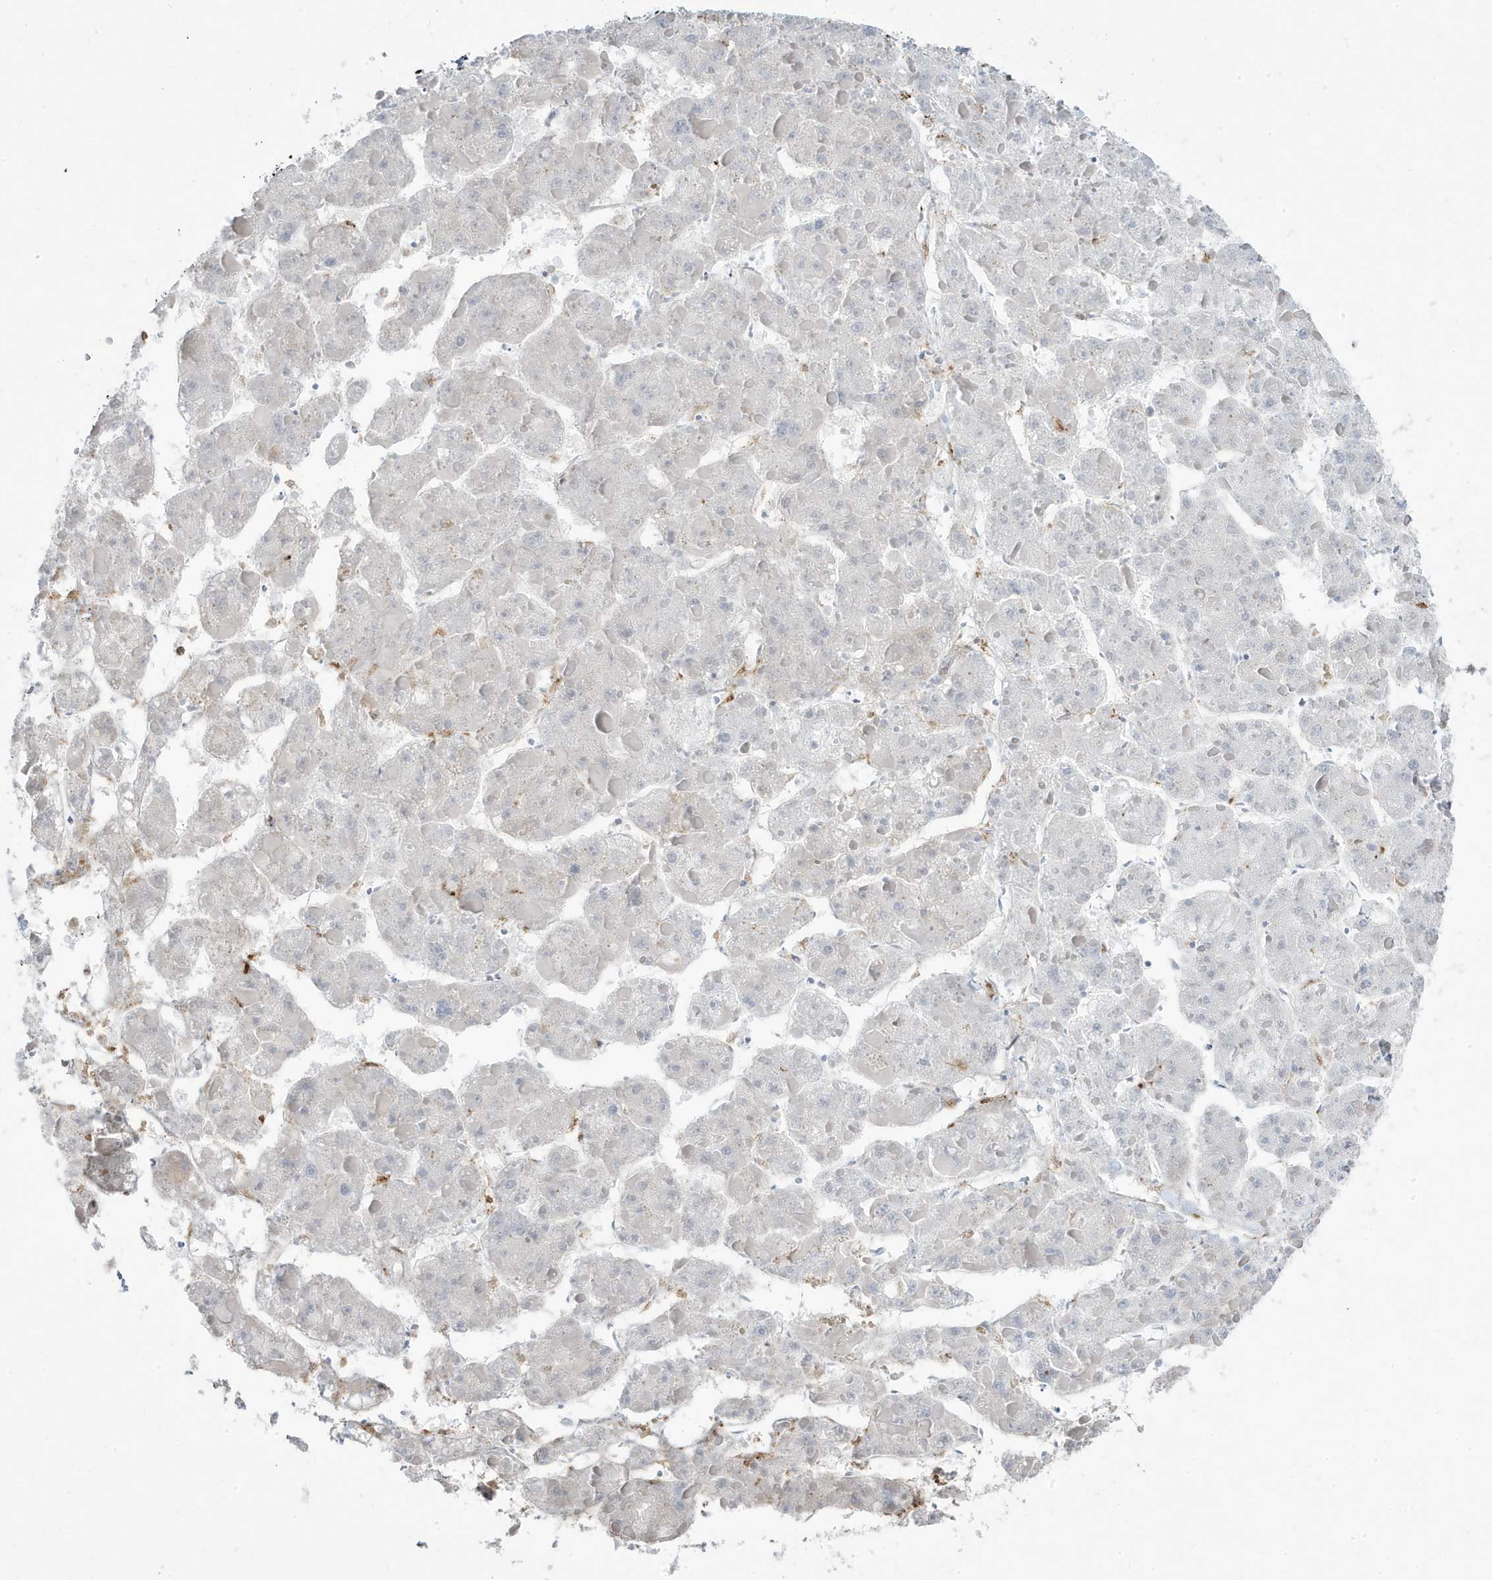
{"staining": {"intensity": "negative", "quantity": "none", "location": "none"}, "tissue": "liver cancer", "cell_type": "Tumor cells", "image_type": "cancer", "snomed": [{"axis": "morphology", "description": "Carcinoma, Hepatocellular, NOS"}, {"axis": "topography", "description": "Liver"}], "caption": "Tumor cells show no significant staining in liver hepatocellular carcinoma.", "gene": "ADAMTSL3", "patient": {"sex": "female", "age": 73}}